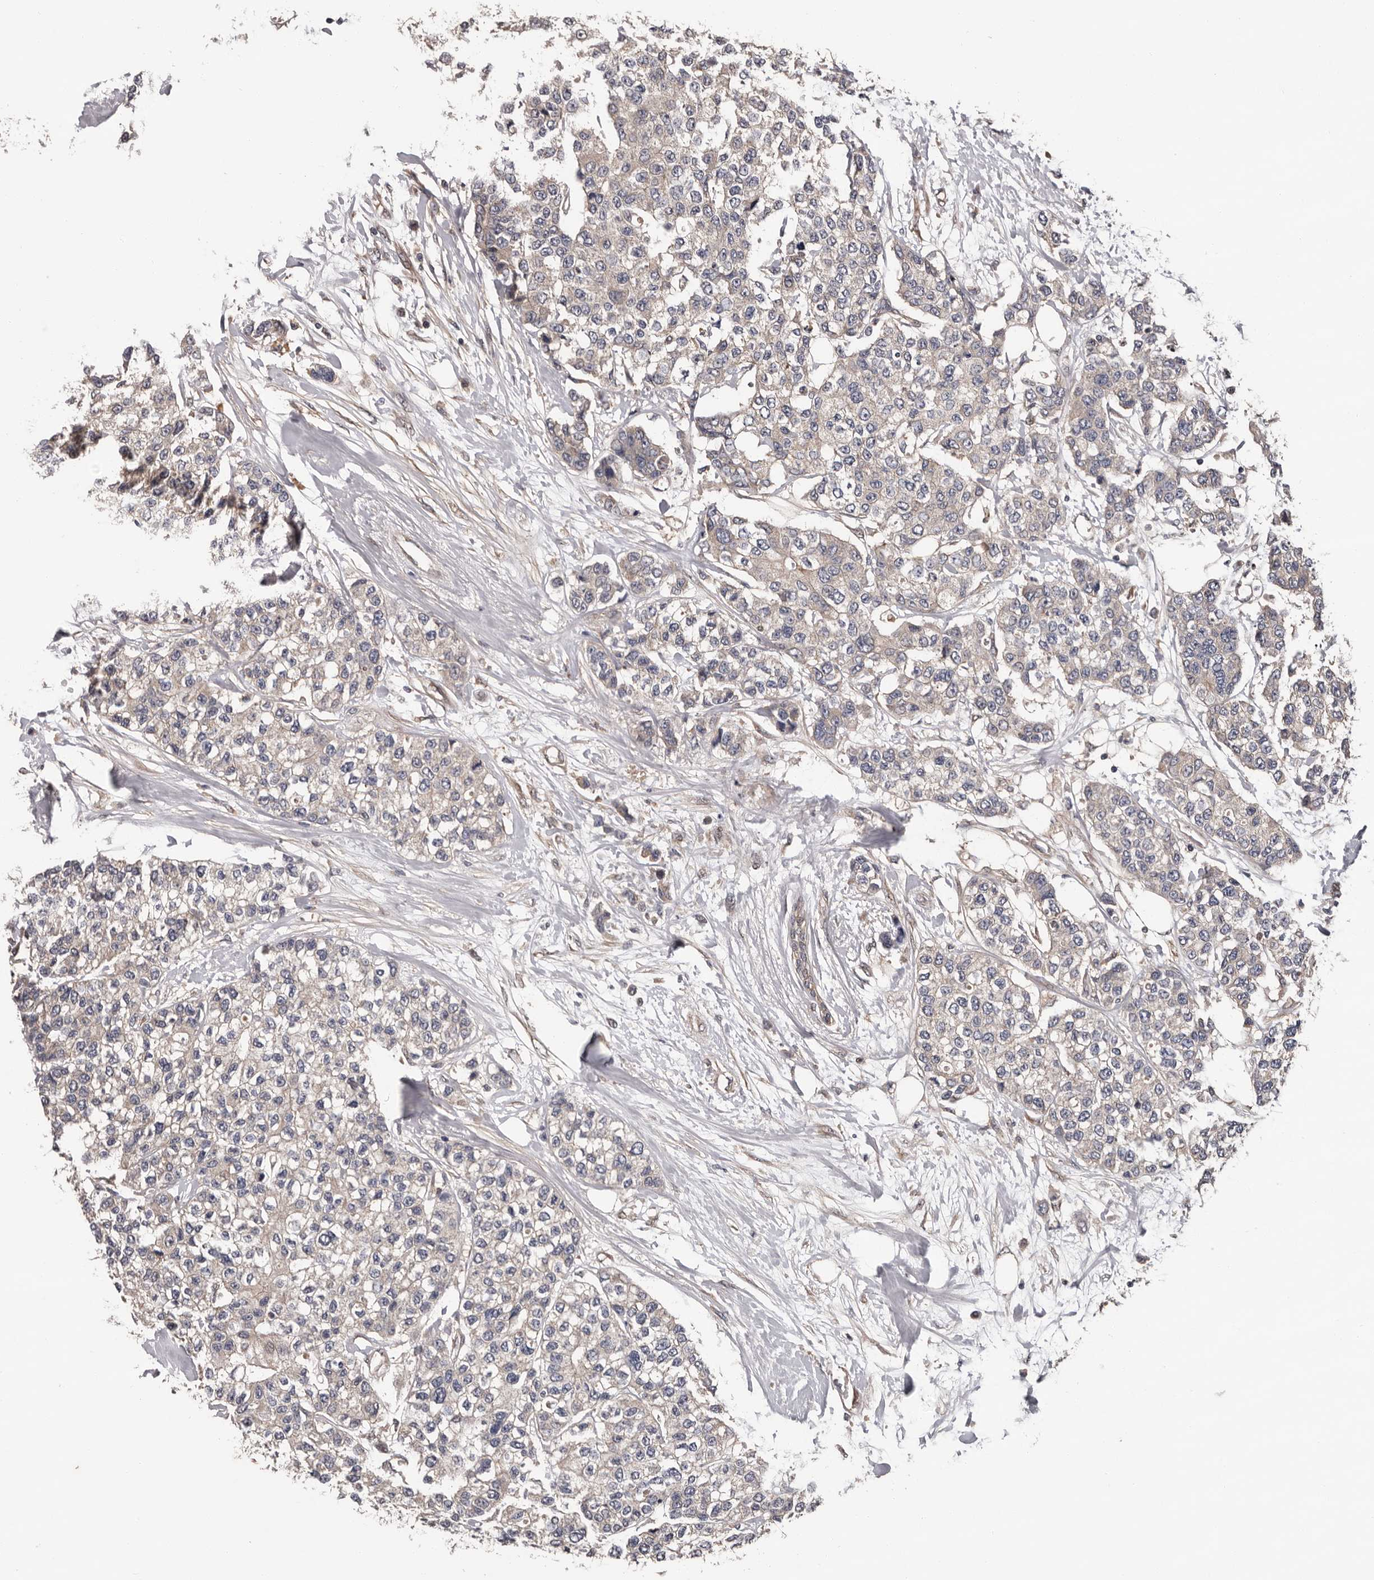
{"staining": {"intensity": "negative", "quantity": "none", "location": "none"}, "tissue": "breast cancer", "cell_type": "Tumor cells", "image_type": "cancer", "snomed": [{"axis": "morphology", "description": "Duct carcinoma"}, {"axis": "topography", "description": "Breast"}], "caption": "Breast cancer (infiltrating ductal carcinoma) was stained to show a protein in brown. There is no significant positivity in tumor cells.", "gene": "PRKD1", "patient": {"sex": "female", "age": 51}}